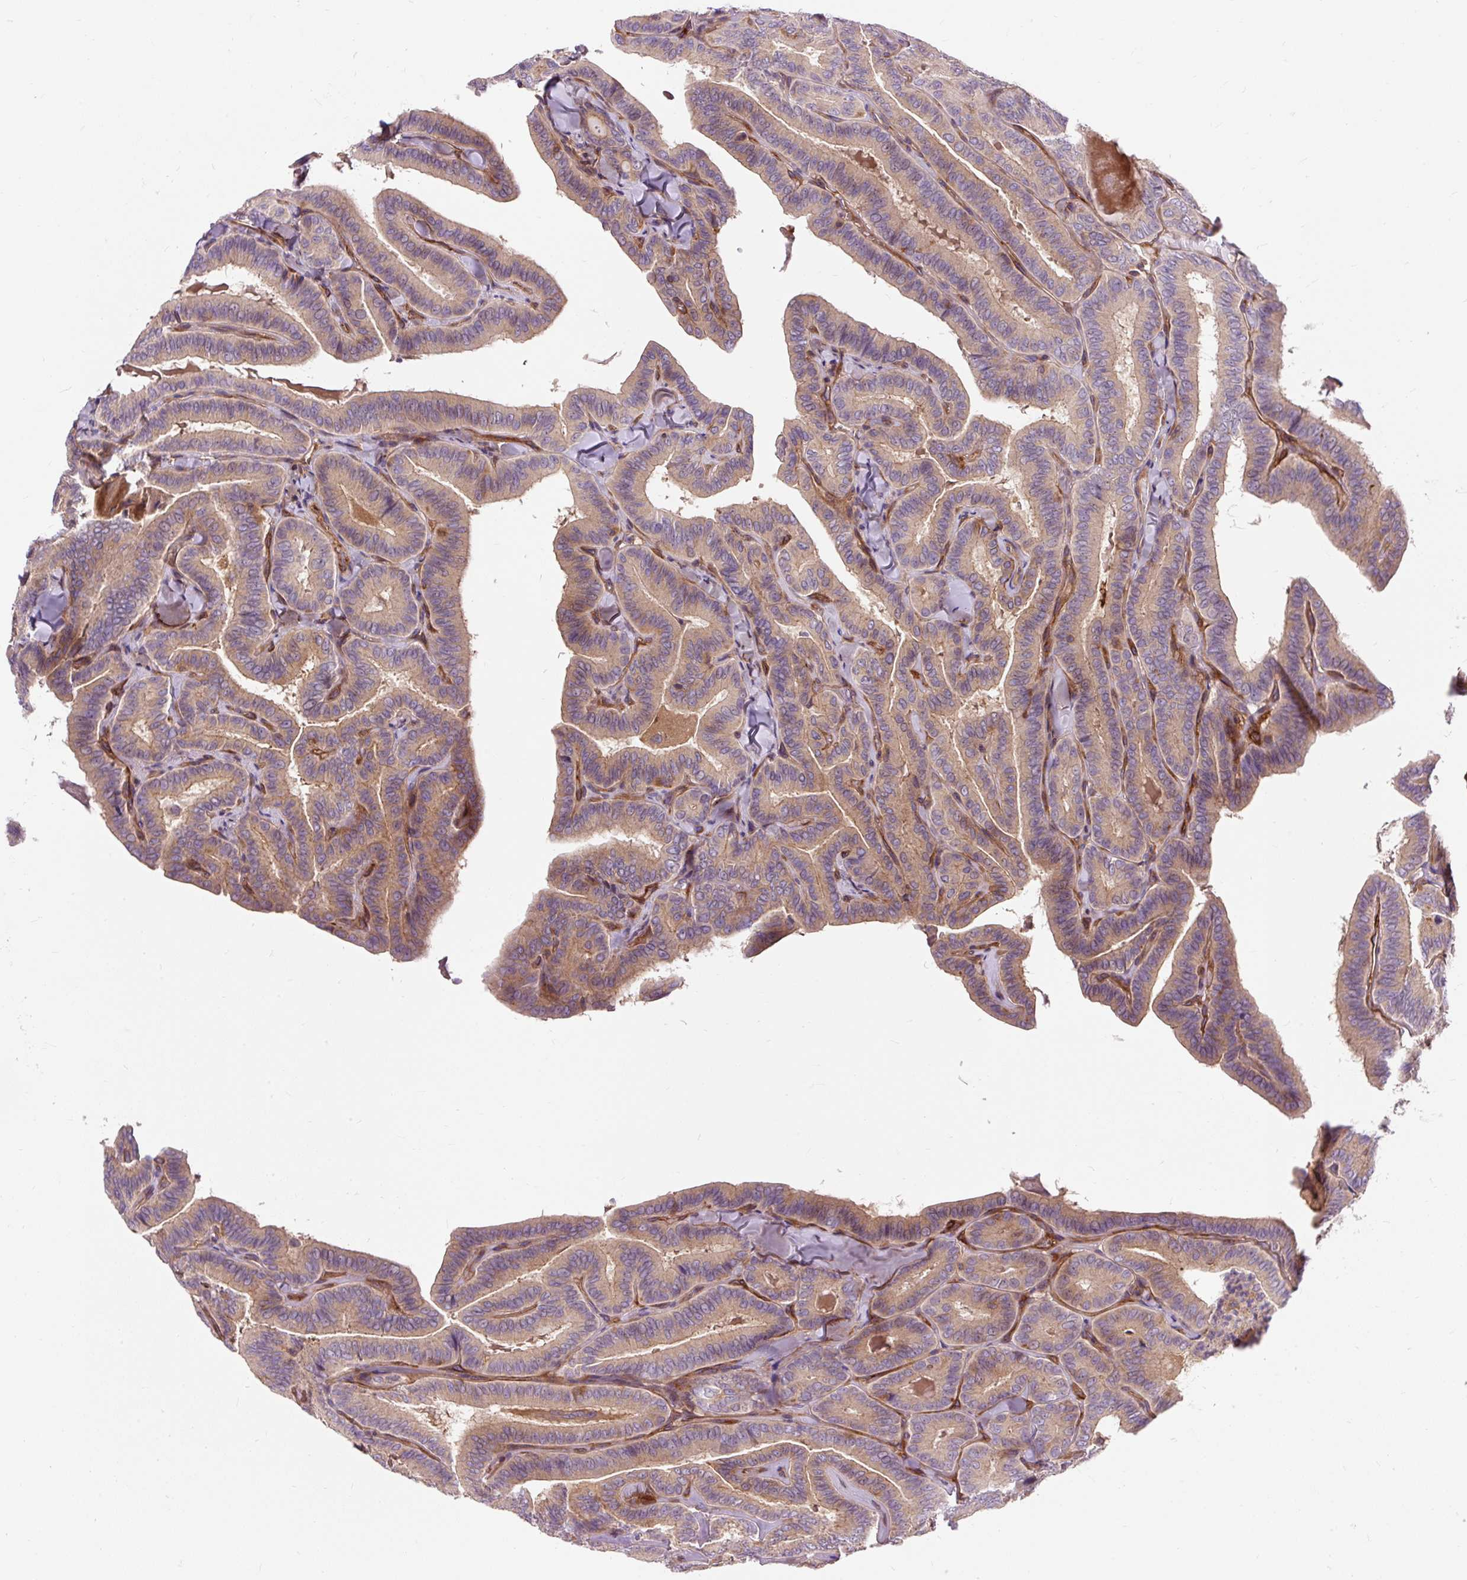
{"staining": {"intensity": "weak", "quantity": "25%-75%", "location": "cytoplasmic/membranous"}, "tissue": "thyroid cancer", "cell_type": "Tumor cells", "image_type": "cancer", "snomed": [{"axis": "morphology", "description": "Papillary adenocarcinoma, NOS"}, {"axis": "topography", "description": "Thyroid gland"}], "caption": "Immunohistochemical staining of thyroid cancer (papillary adenocarcinoma) displays low levels of weak cytoplasmic/membranous expression in approximately 25%-75% of tumor cells. (brown staining indicates protein expression, while blue staining denotes nuclei).", "gene": "PCDHGB3", "patient": {"sex": "male", "age": 61}}